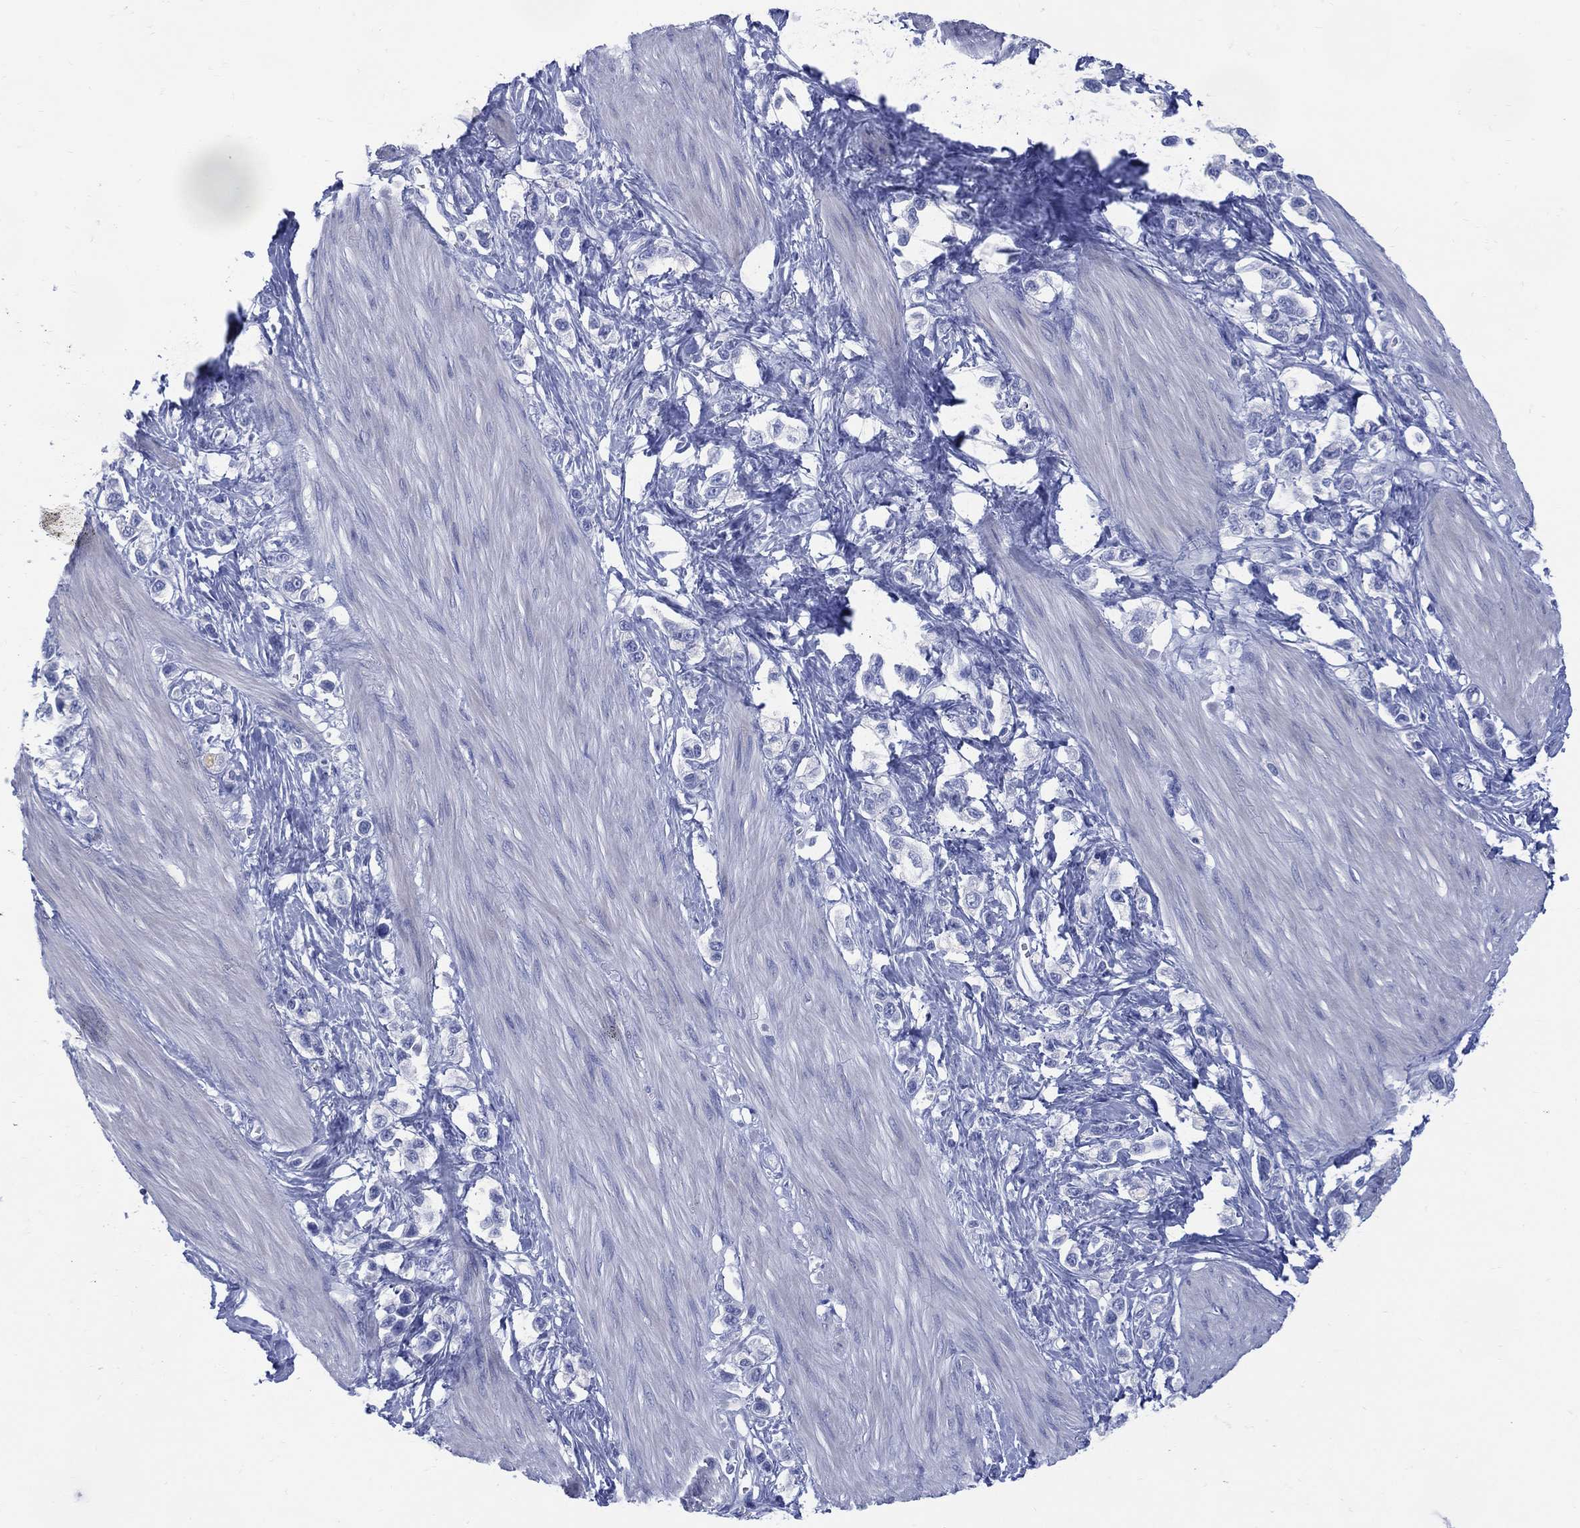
{"staining": {"intensity": "negative", "quantity": "none", "location": "none"}, "tissue": "stomach cancer", "cell_type": "Tumor cells", "image_type": "cancer", "snomed": [{"axis": "morphology", "description": "Normal tissue, NOS"}, {"axis": "morphology", "description": "Adenocarcinoma, NOS"}, {"axis": "morphology", "description": "Adenocarcinoma, High grade"}, {"axis": "topography", "description": "Stomach, upper"}, {"axis": "topography", "description": "Stomach"}], "caption": "Stomach cancer (adenocarcinoma) stained for a protein using immunohistochemistry (IHC) demonstrates no staining tumor cells.", "gene": "LRRD1", "patient": {"sex": "female", "age": 65}}